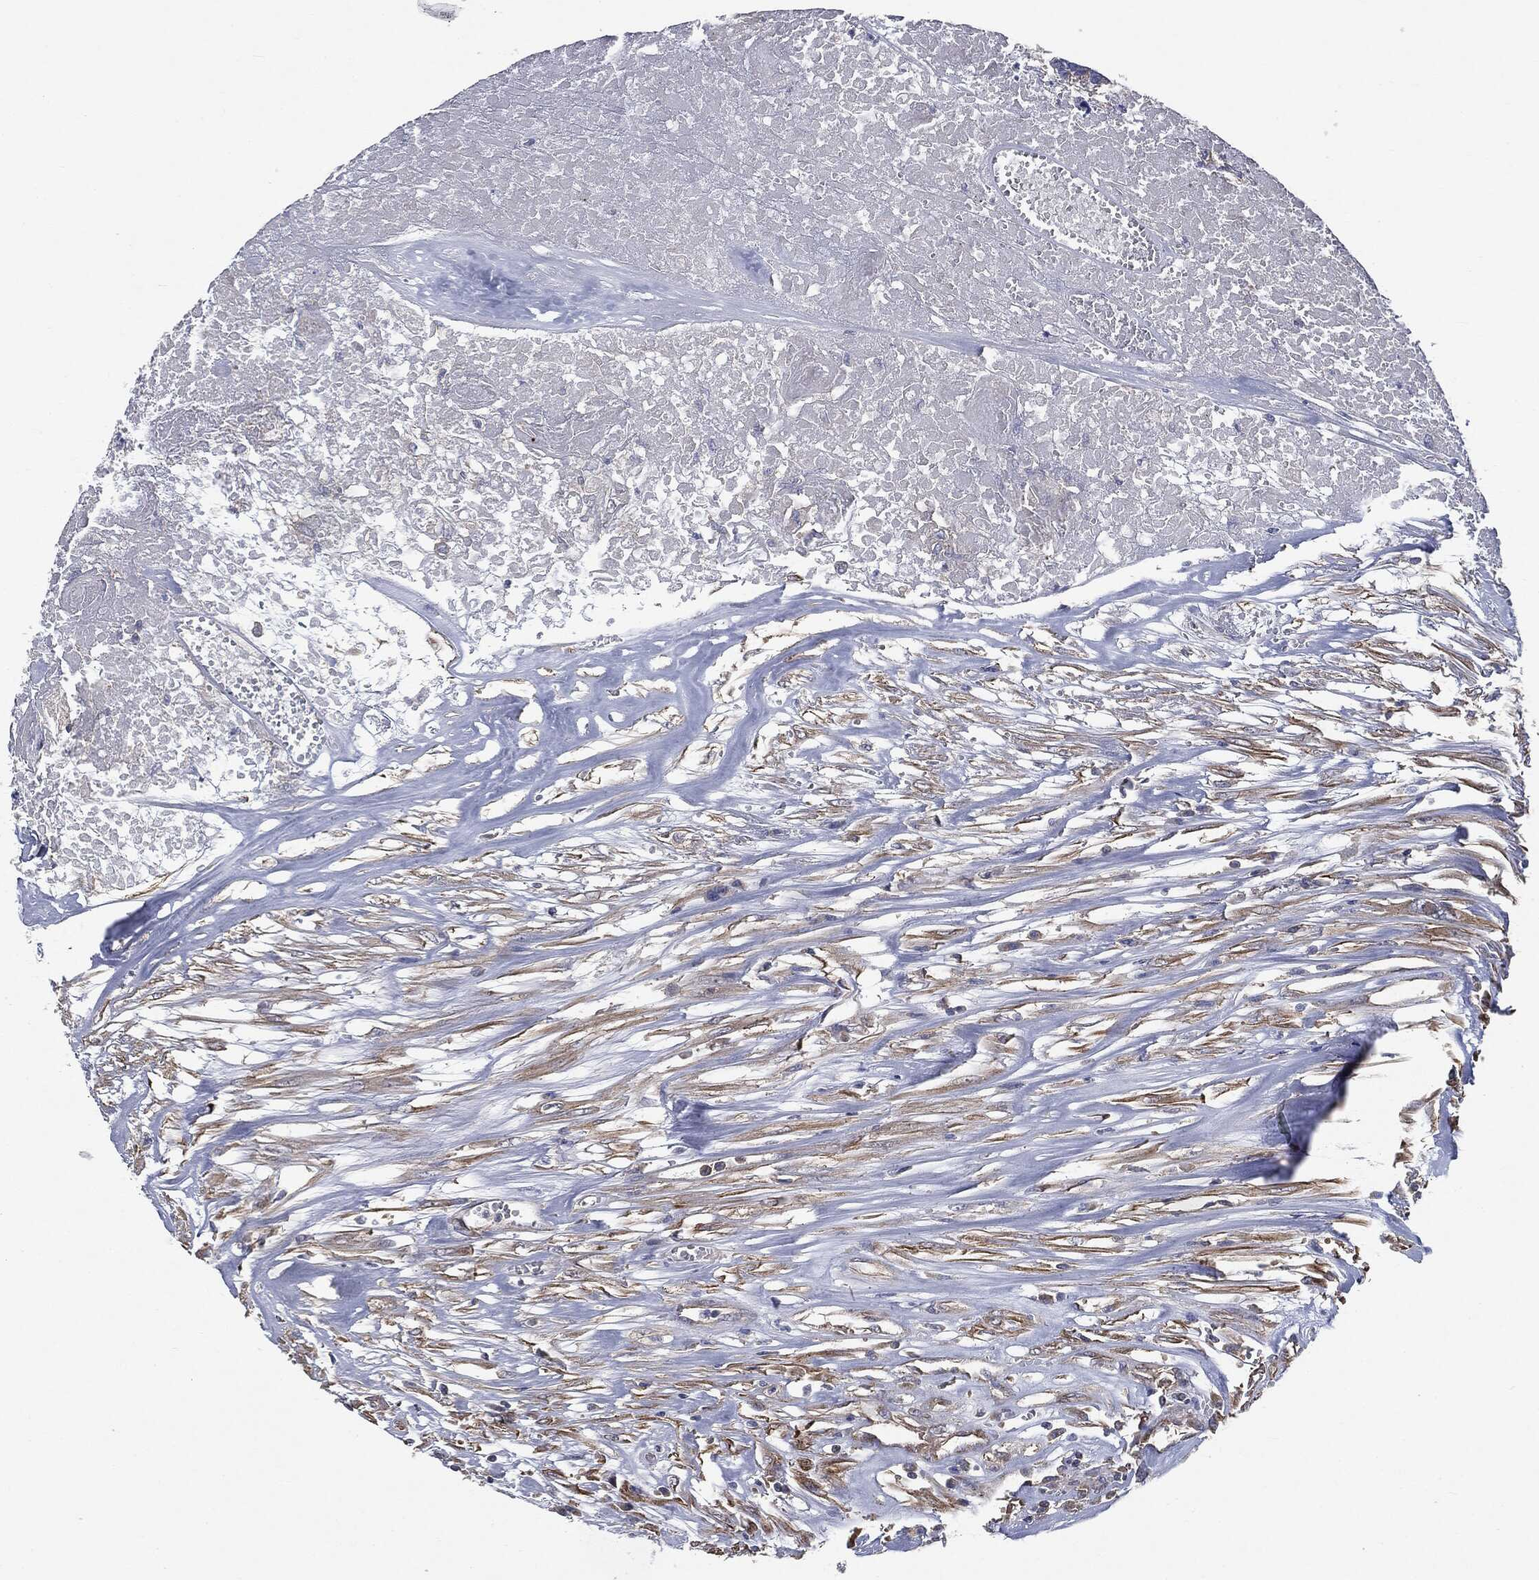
{"staining": {"intensity": "strong", "quantity": "<25%", "location": "cytoplasmic/membranous"}, "tissue": "colorectal cancer", "cell_type": "Tumor cells", "image_type": "cancer", "snomed": [{"axis": "morphology", "description": "Adenocarcinoma, NOS"}, {"axis": "topography", "description": "Colon"}], "caption": "Approximately <25% of tumor cells in human colorectal adenocarcinoma show strong cytoplasmic/membranous protein staining as visualized by brown immunohistochemical staining.", "gene": "EPS15L1", "patient": {"sex": "female", "age": 48}}